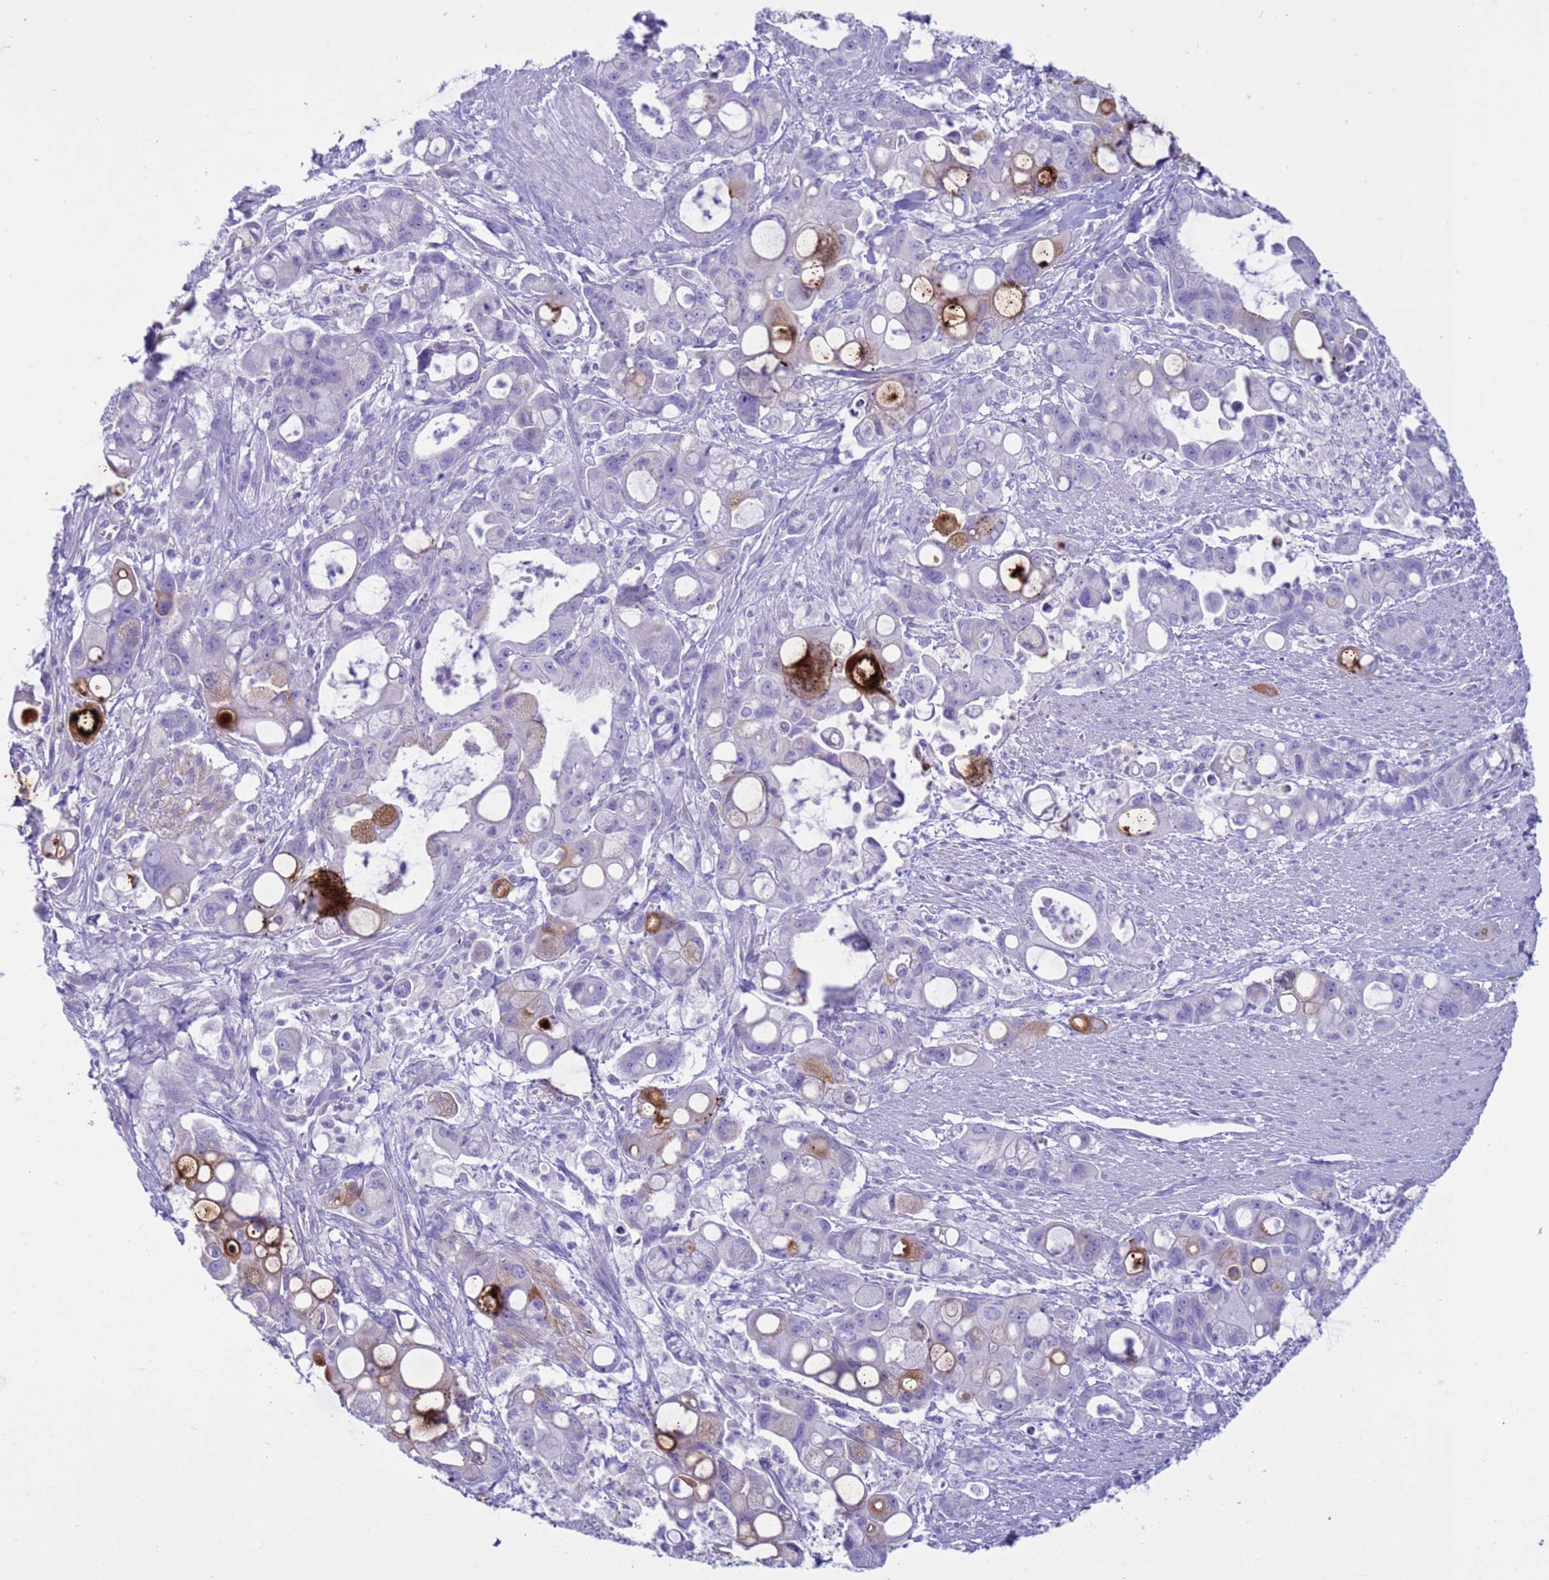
{"staining": {"intensity": "moderate", "quantity": "<25%", "location": "cytoplasmic/membranous"}, "tissue": "pancreatic cancer", "cell_type": "Tumor cells", "image_type": "cancer", "snomed": [{"axis": "morphology", "description": "Adenocarcinoma, NOS"}, {"axis": "topography", "description": "Pancreas"}], "caption": "Immunohistochemical staining of human adenocarcinoma (pancreatic) demonstrates low levels of moderate cytoplasmic/membranous protein positivity in about <25% of tumor cells.", "gene": "CST4", "patient": {"sex": "male", "age": 68}}